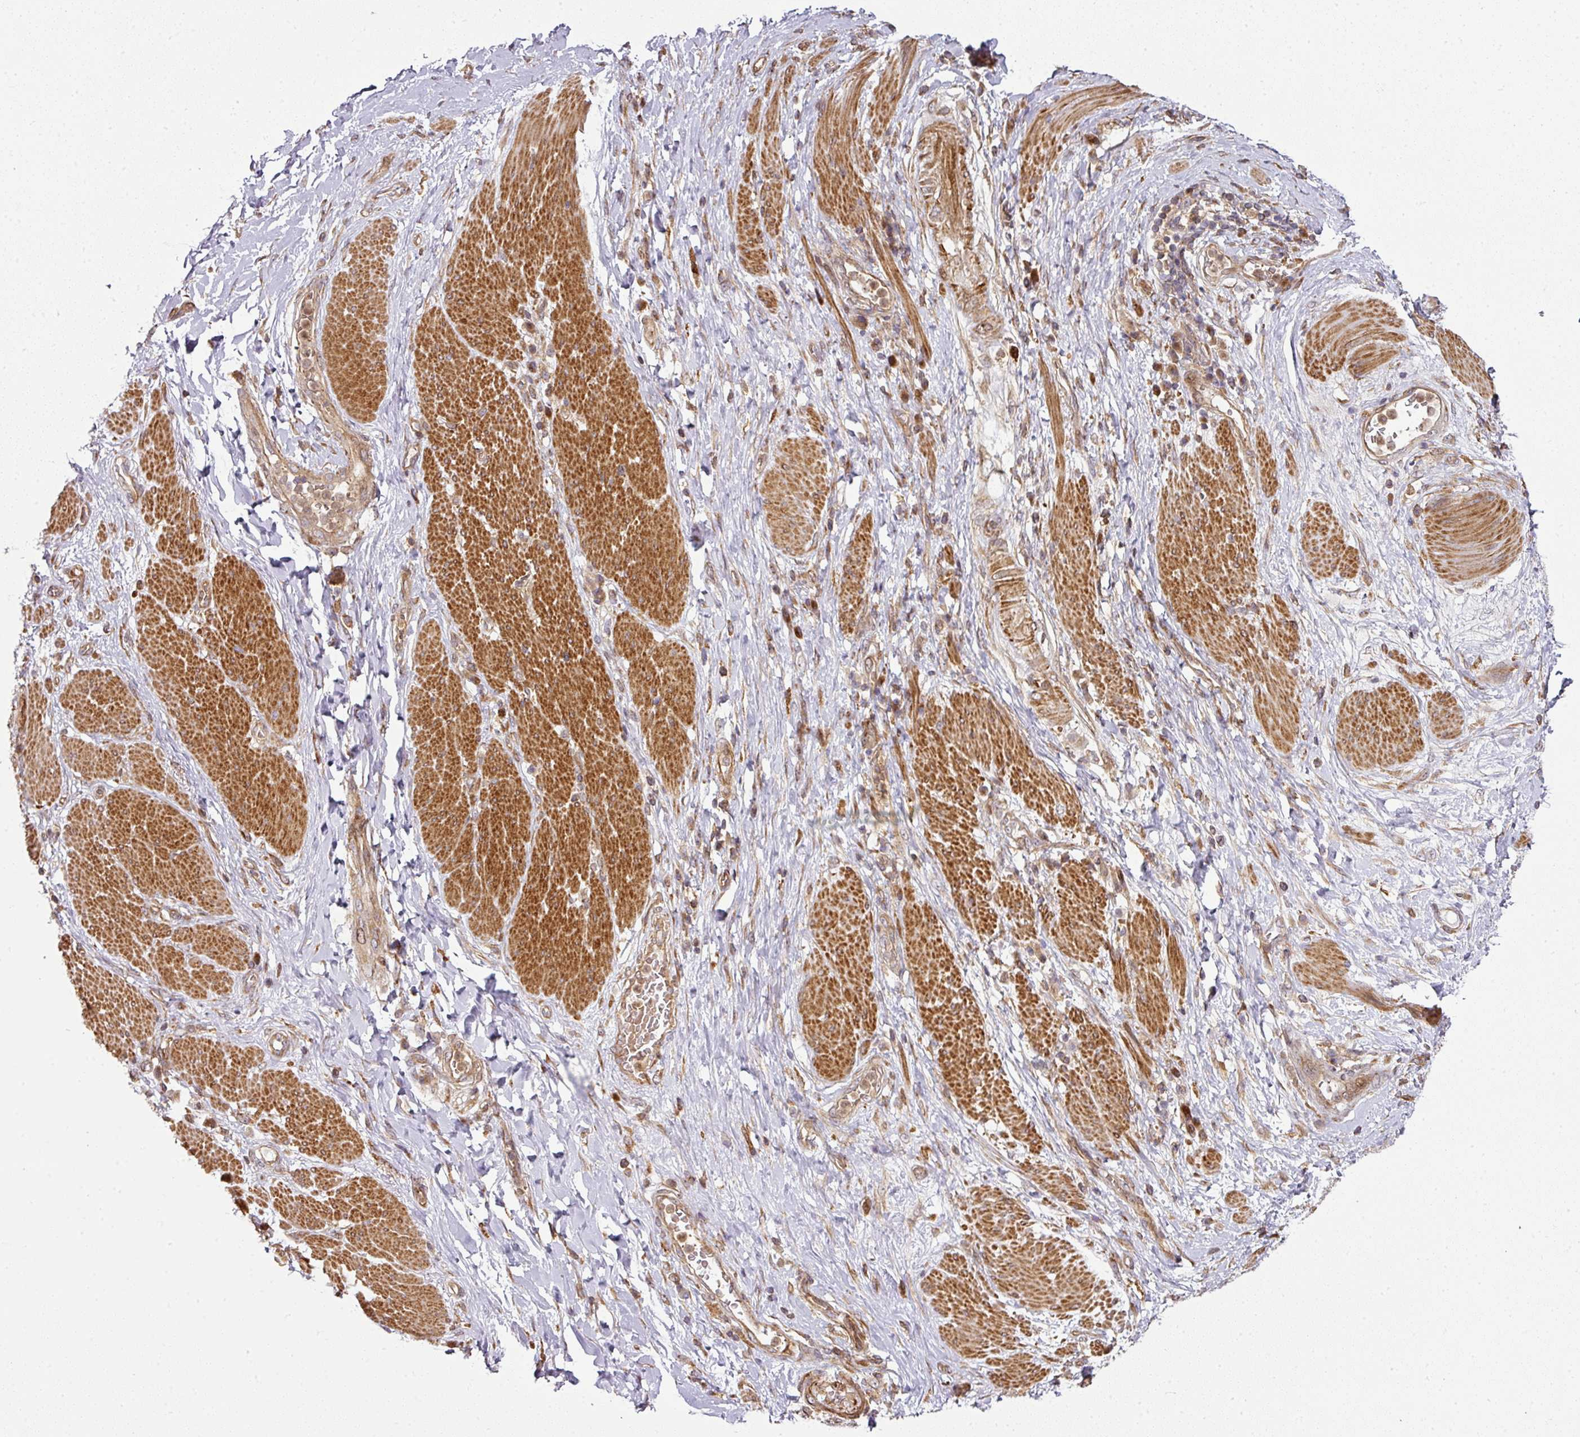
{"staining": {"intensity": "weak", "quantity": "25%-75%", "location": "nuclear"}, "tissue": "stomach cancer", "cell_type": "Tumor cells", "image_type": "cancer", "snomed": [{"axis": "morphology", "description": "Normal tissue, NOS"}, {"axis": "morphology", "description": "Adenocarcinoma, NOS"}, {"axis": "topography", "description": "Stomach"}], "caption": "Immunohistochemistry (IHC) of human adenocarcinoma (stomach) displays low levels of weak nuclear expression in about 25%-75% of tumor cells. The staining is performed using DAB brown chromogen to label protein expression. The nuclei are counter-stained blue using hematoxylin.", "gene": "ATAT1", "patient": {"sex": "female", "age": 64}}